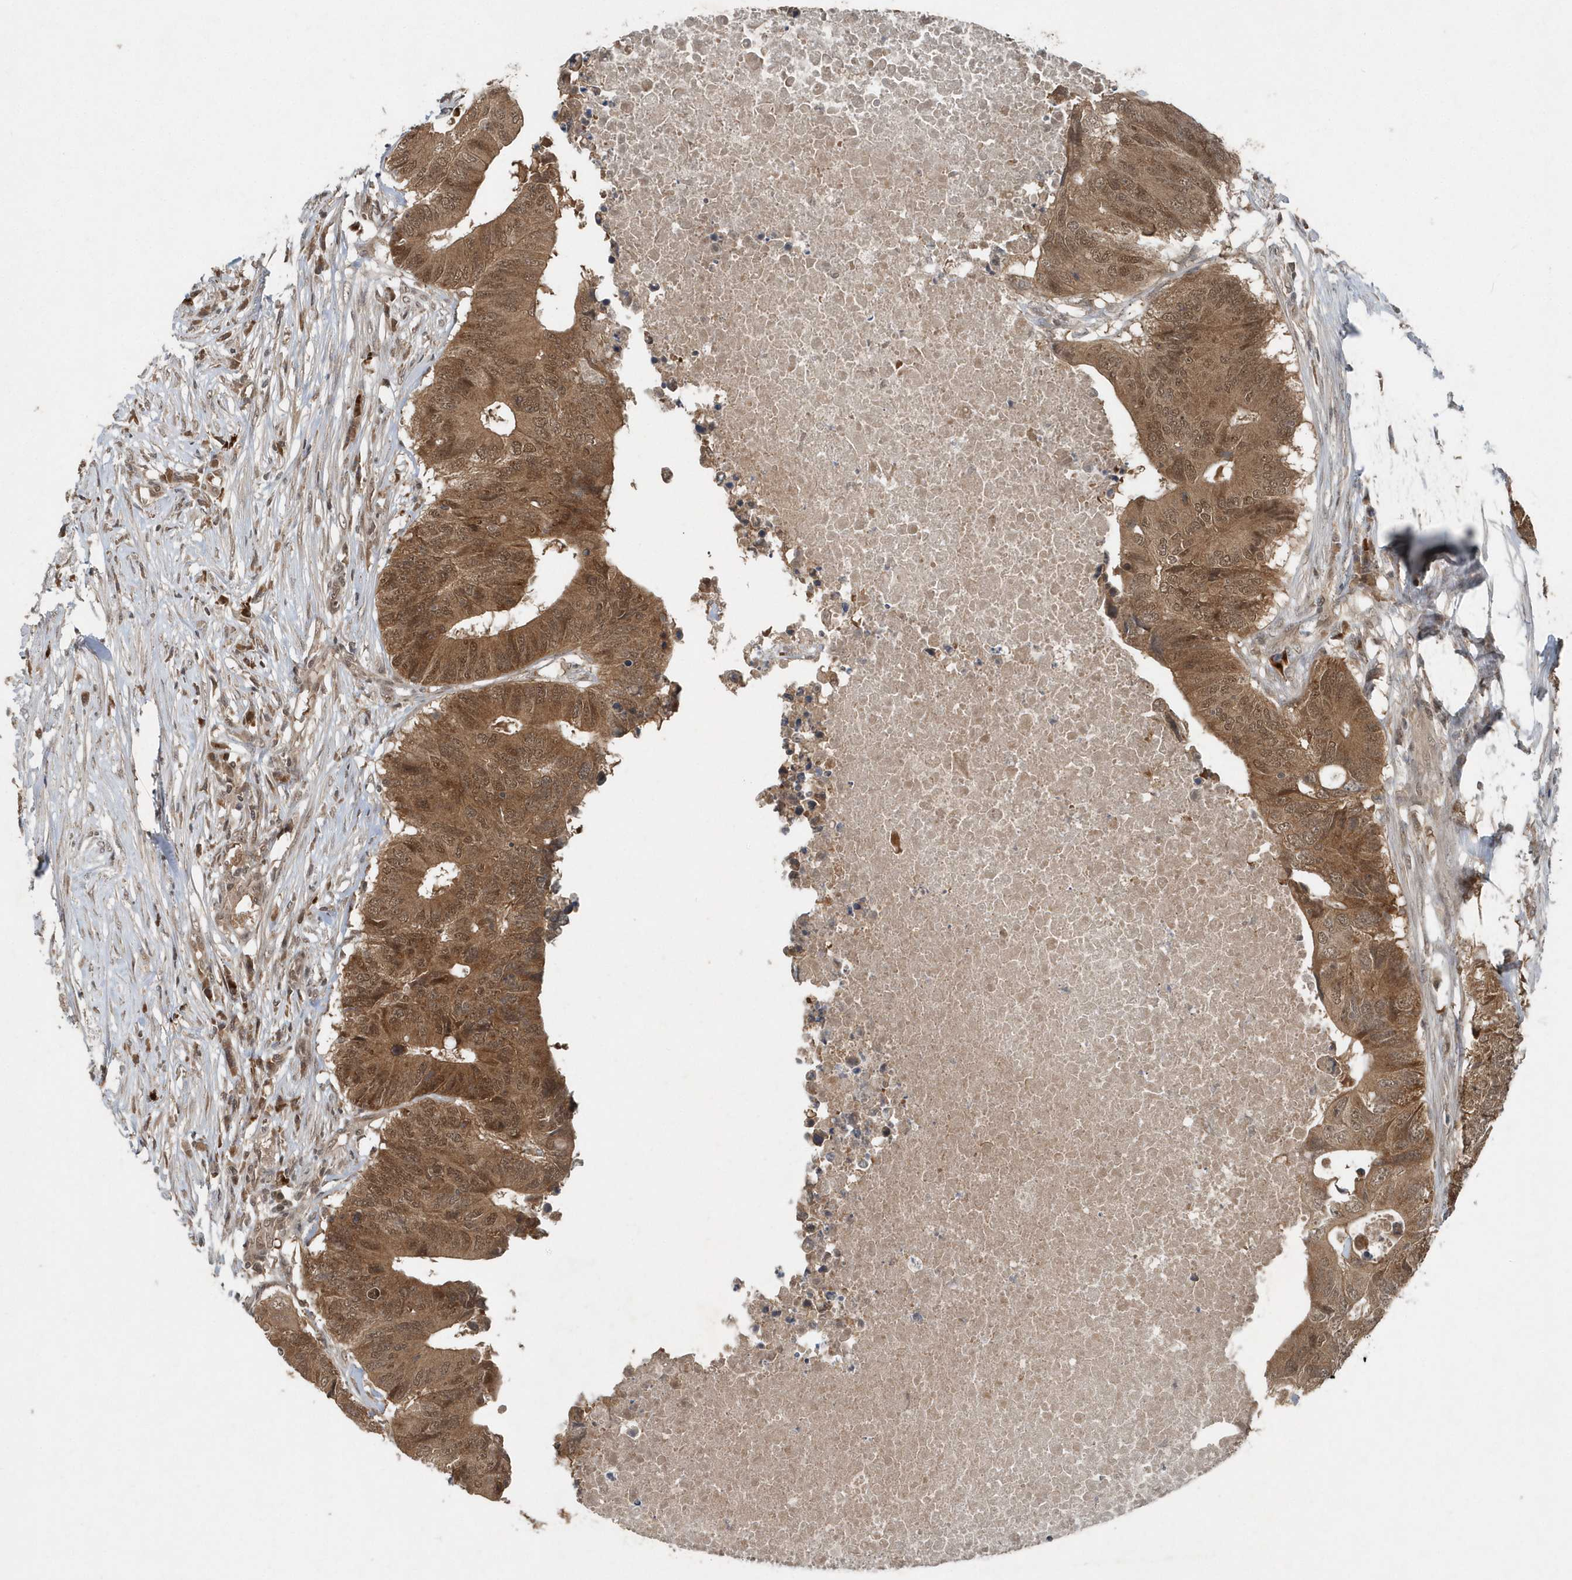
{"staining": {"intensity": "moderate", "quantity": ">75%", "location": "cytoplasmic/membranous,nuclear"}, "tissue": "colorectal cancer", "cell_type": "Tumor cells", "image_type": "cancer", "snomed": [{"axis": "morphology", "description": "Adenocarcinoma, NOS"}, {"axis": "topography", "description": "Colon"}], "caption": "Colorectal cancer (adenocarcinoma) was stained to show a protein in brown. There is medium levels of moderate cytoplasmic/membranous and nuclear expression in approximately >75% of tumor cells.", "gene": "QTRT2", "patient": {"sex": "male", "age": 71}}